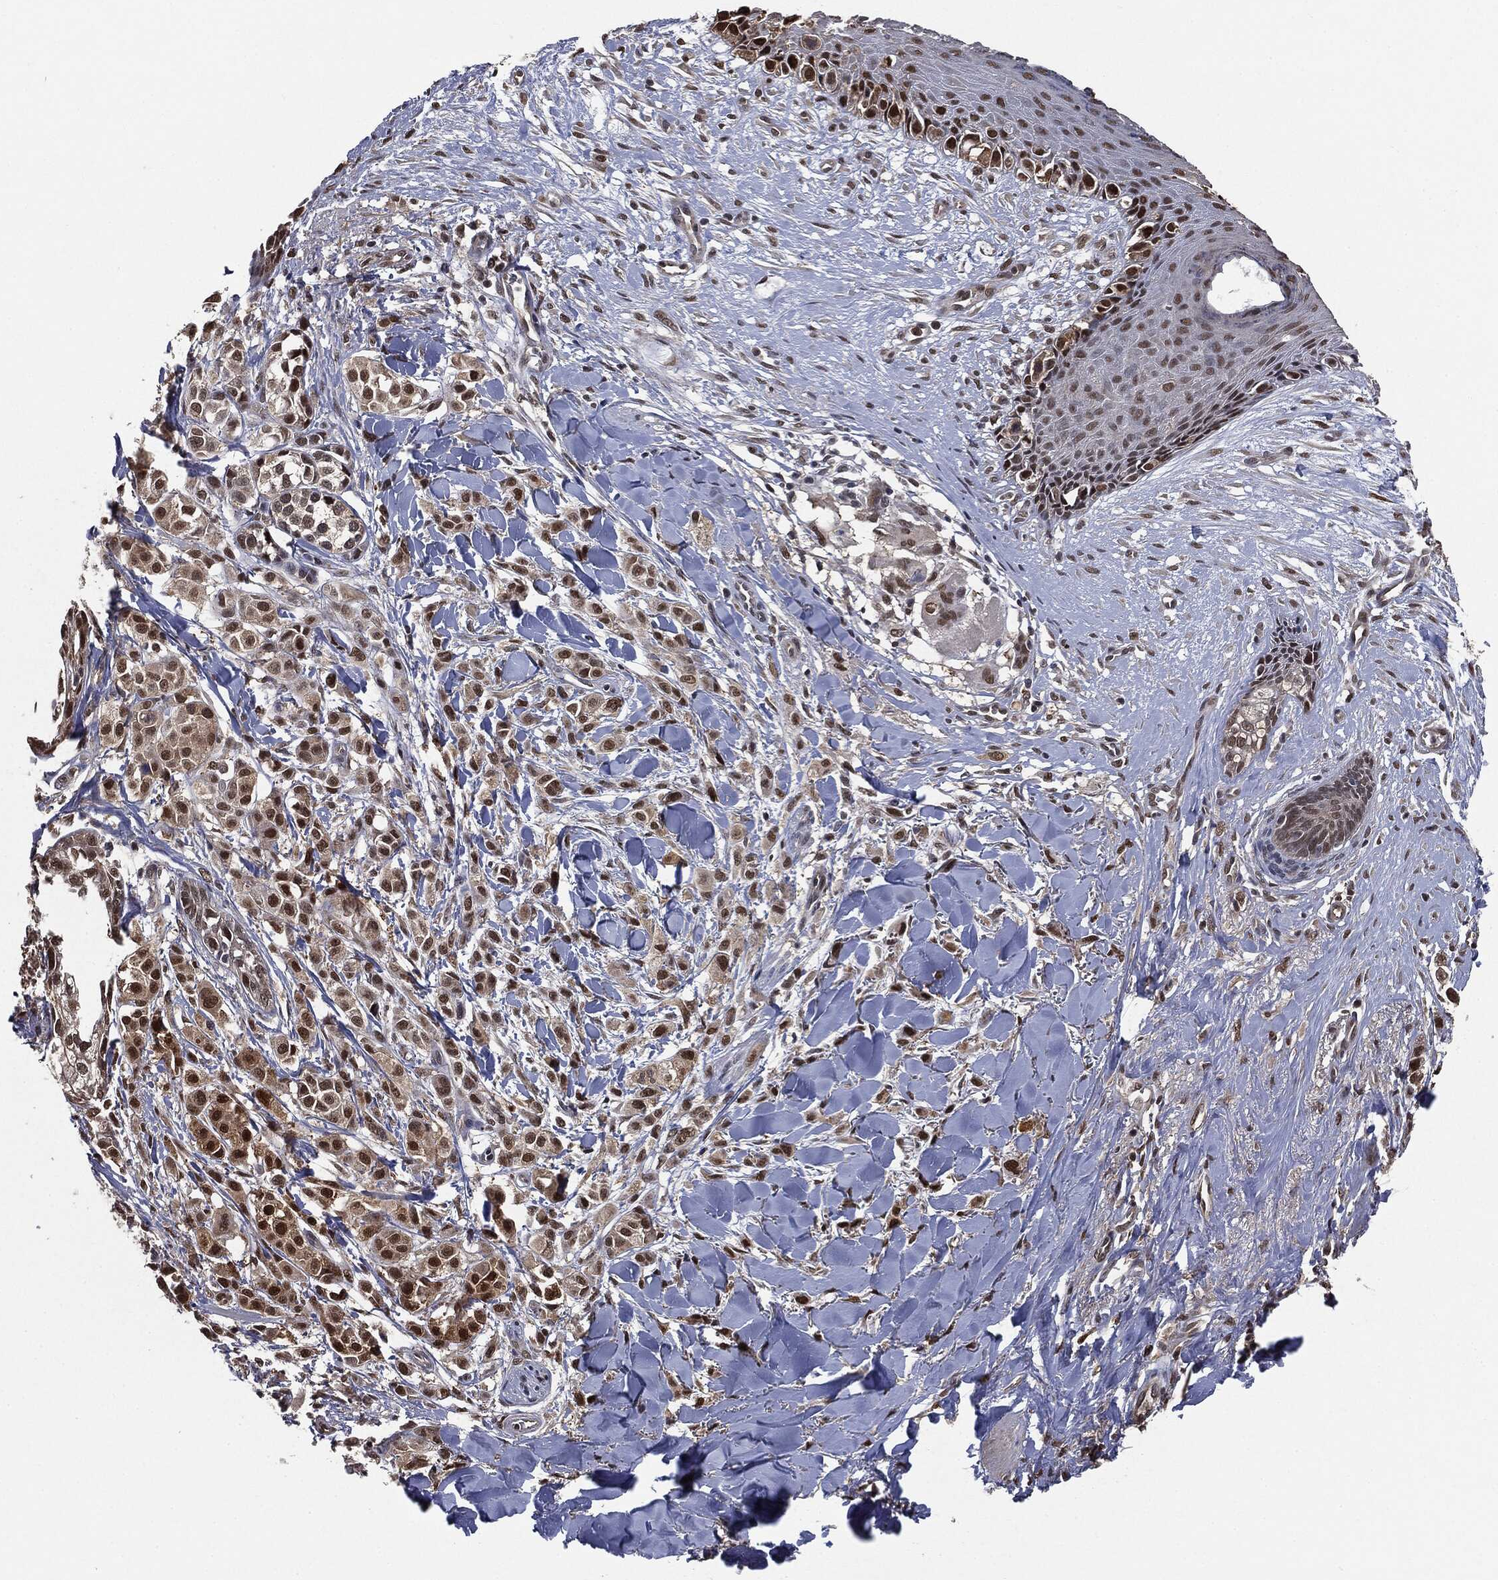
{"staining": {"intensity": "strong", "quantity": "25%-75%", "location": "nuclear"}, "tissue": "melanoma", "cell_type": "Tumor cells", "image_type": "cancer", "snomed": [{"axis": "morphology", "description": "Malignant melanoma, NOS"}, {"axis": "topography", "description": "Skin"}], "caption": "High-magnification brightfield microscopy of malignant melanoma stained with DAB (brown) and counterstained with hematoxylin (blue). tumor cells exhibit strong nuclear expression is identified in approximately25%-75% of cells.", "gene": "SHLD2", "patient": {"sex": "male", "age": 57}}